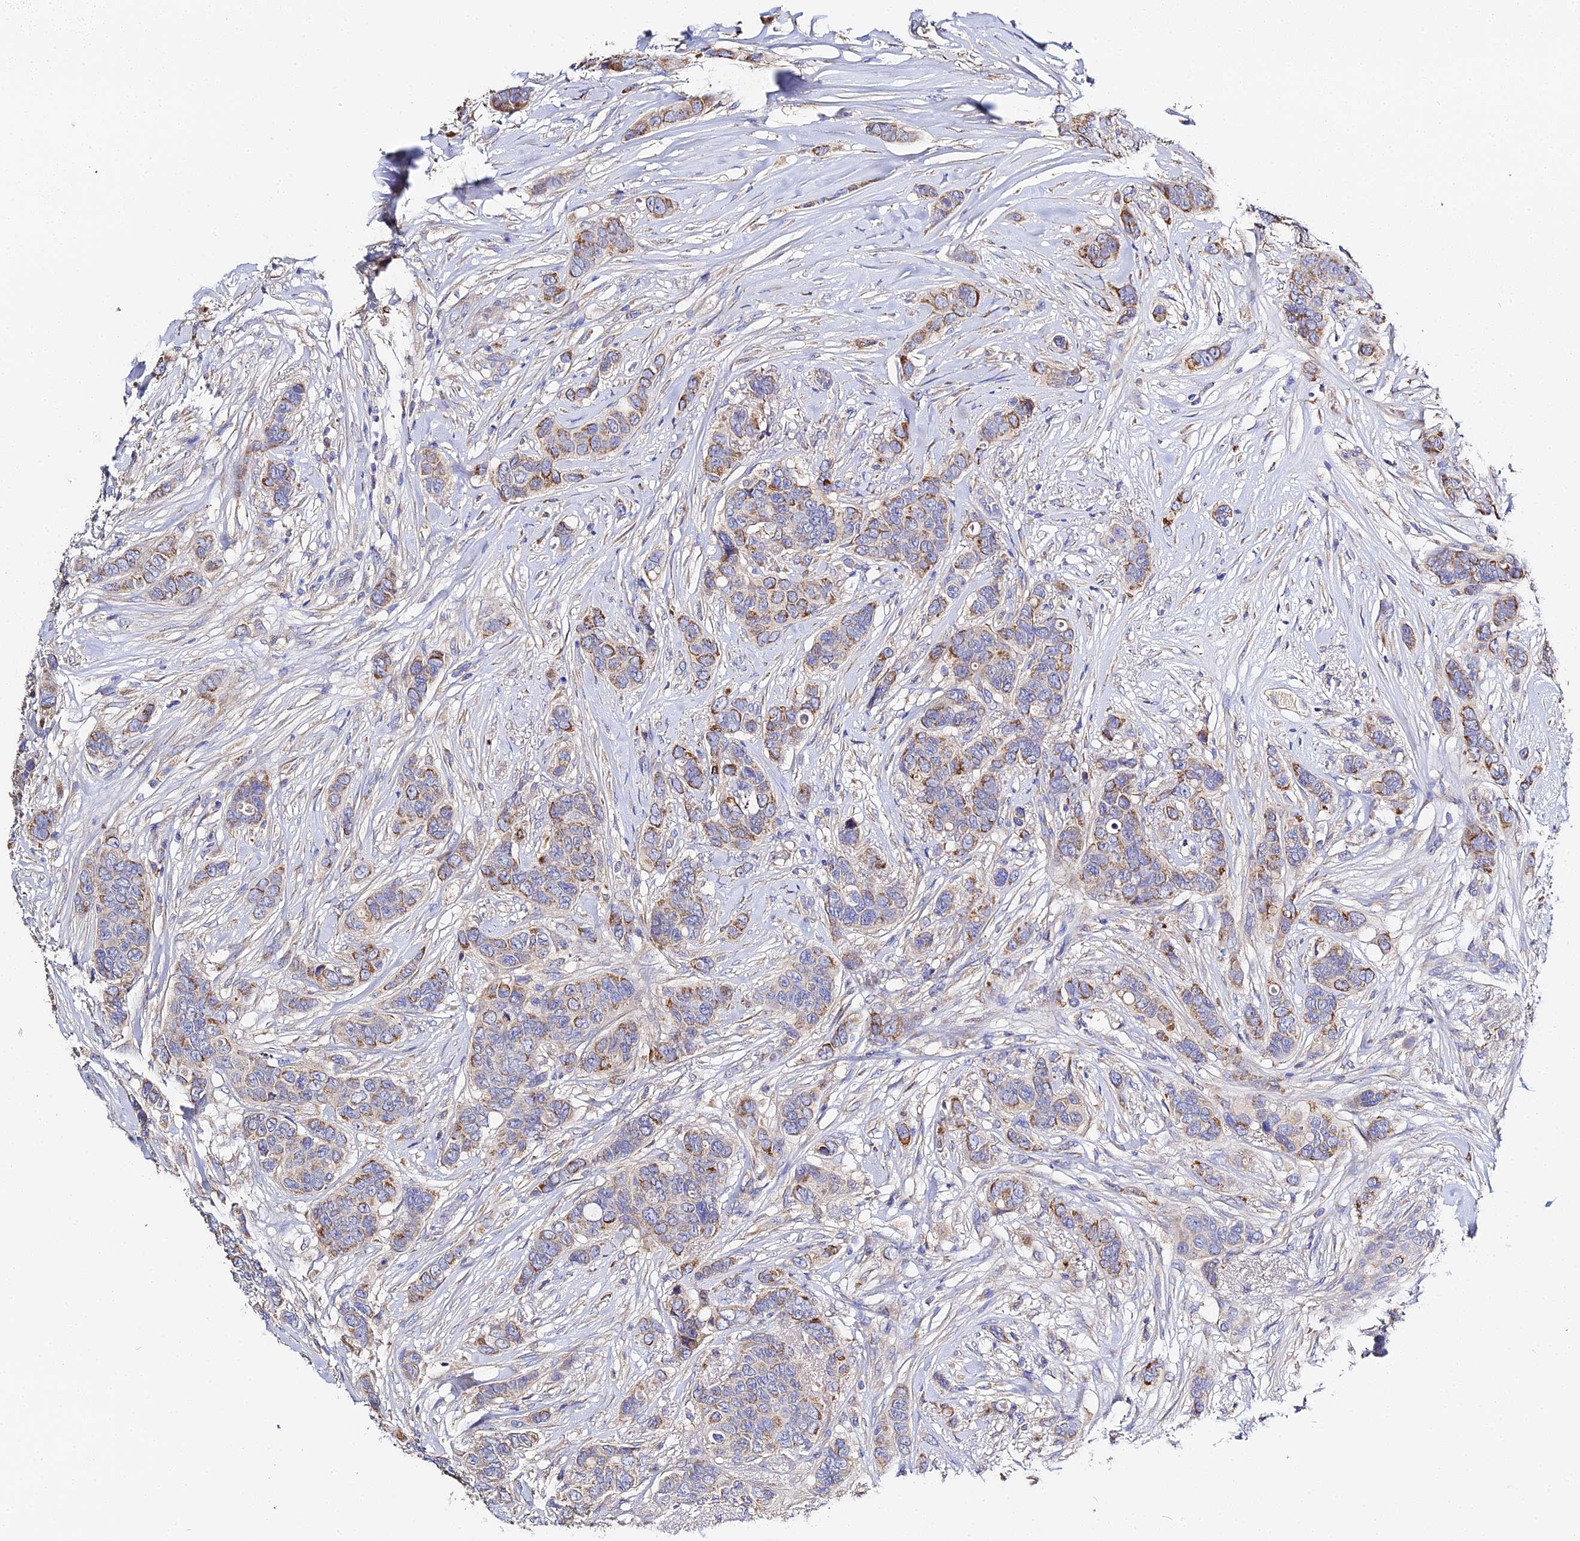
{"staining": {"intensity": "moderate", "quantity": "25%-75%", "location": "cytoplasmic/membranous"}, "tissue": "breast cancer", "cell_type": "Tumor cells", "image_type": "cancer", "snomed": [{"axis": "morphology", "description": "Lobular carcinoma"}, {"axis": "topography", "description": "Breast"}], "caption": "Breast cancer stained with a protein marker exhibits moderate staining in tumor cells.", "gene": "SCX", "patient": {"sex": "female", "age": 51}}